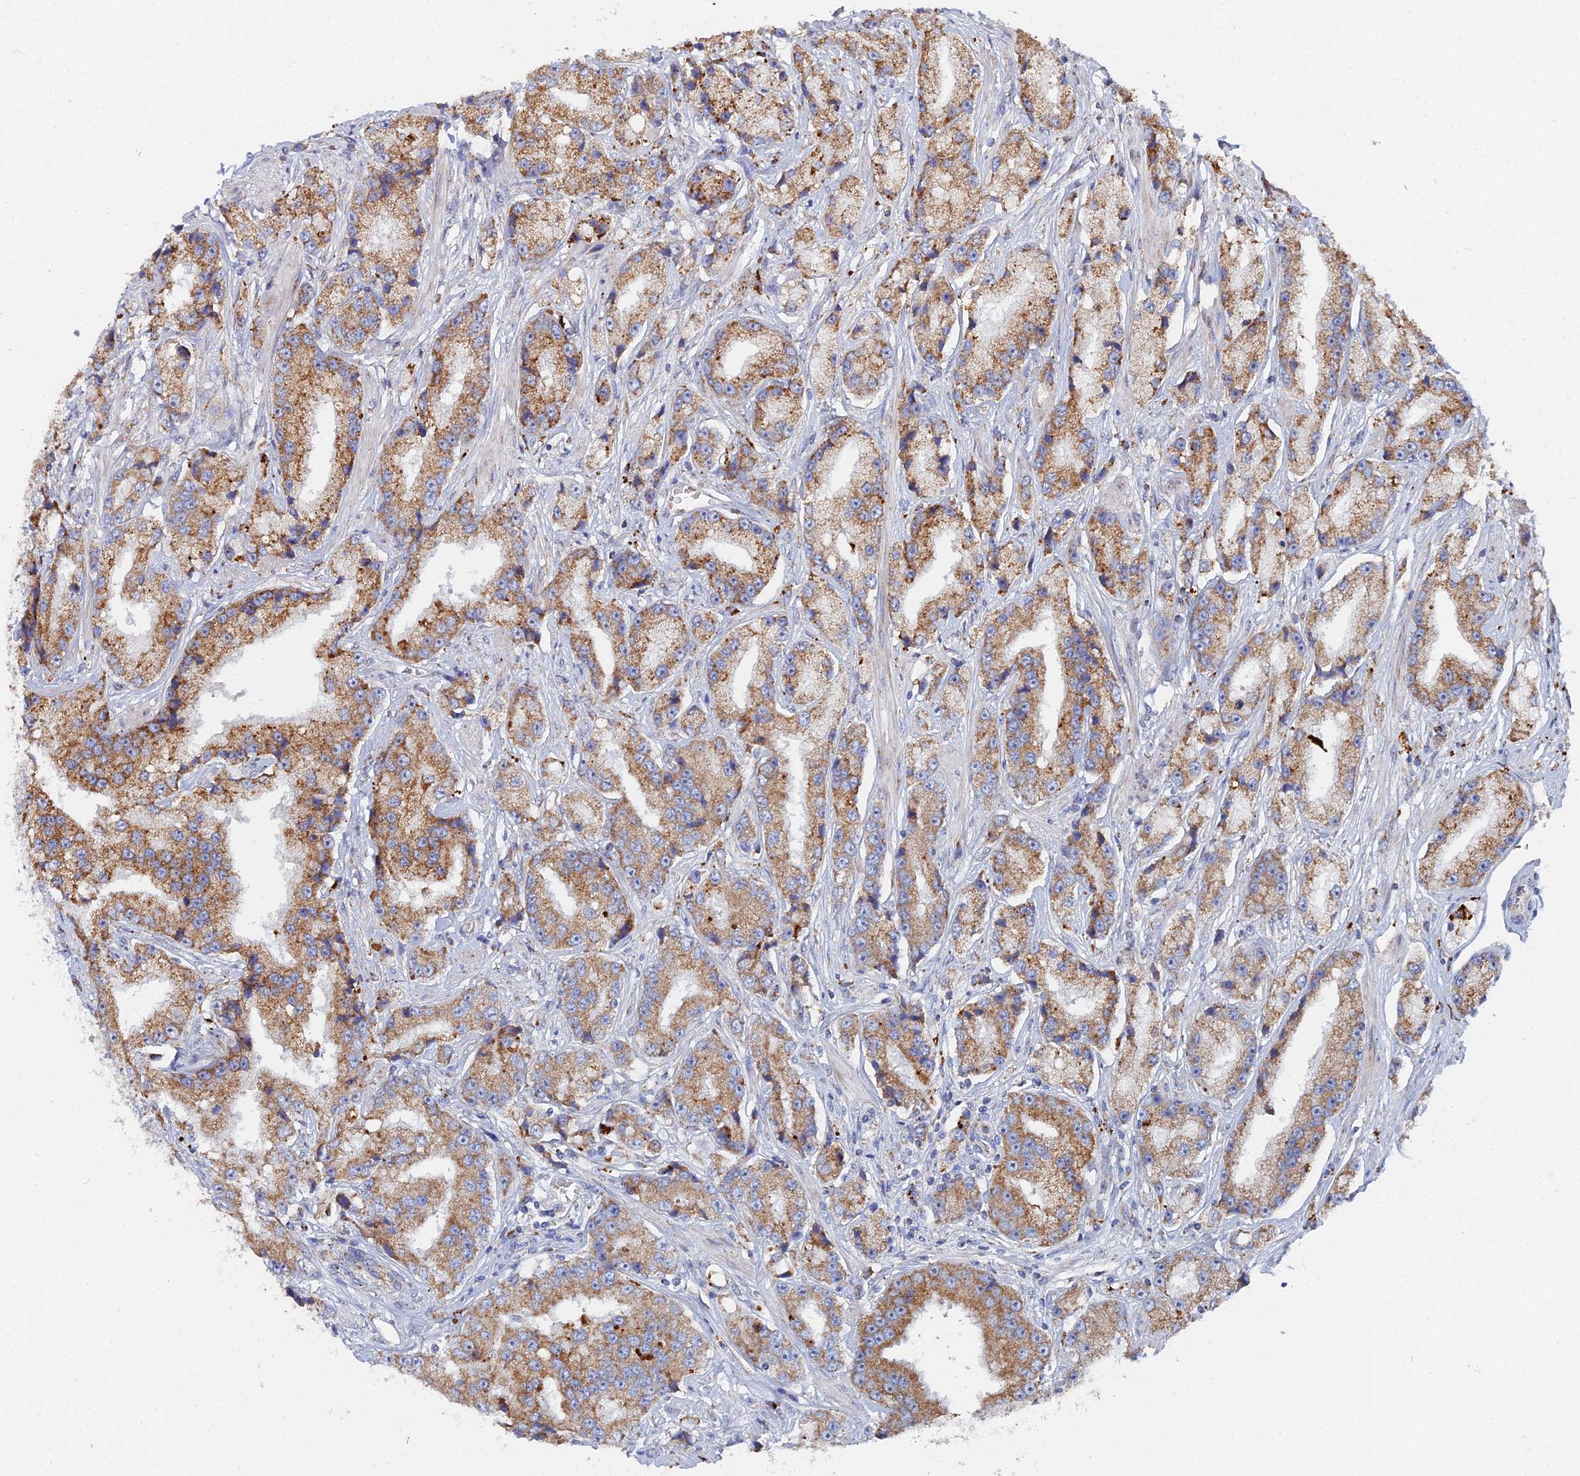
{"staining": {"intensity": "moderate", "quantity": ">75%", "location": "cytoplasmic/membranous"}, "tissue": "prostate cancer", "cell_type": "Tumor cells", "image_type": "cancer", "snomed": [{"axis": "morphology", "description": "Adenocarcinoma, High grade"}, {"axis": "topography", "description": "Prostate"}], "caption": "Immunohistochemical staining of prostate cancer displays moderate cytoplasmic/membranous protein positivity in about >75% of tumor cells. (DAB IHC with brightfield microscopy, high magnification).", "gene": "MPC1", "patient": {"sex": "male", "age": 74}}